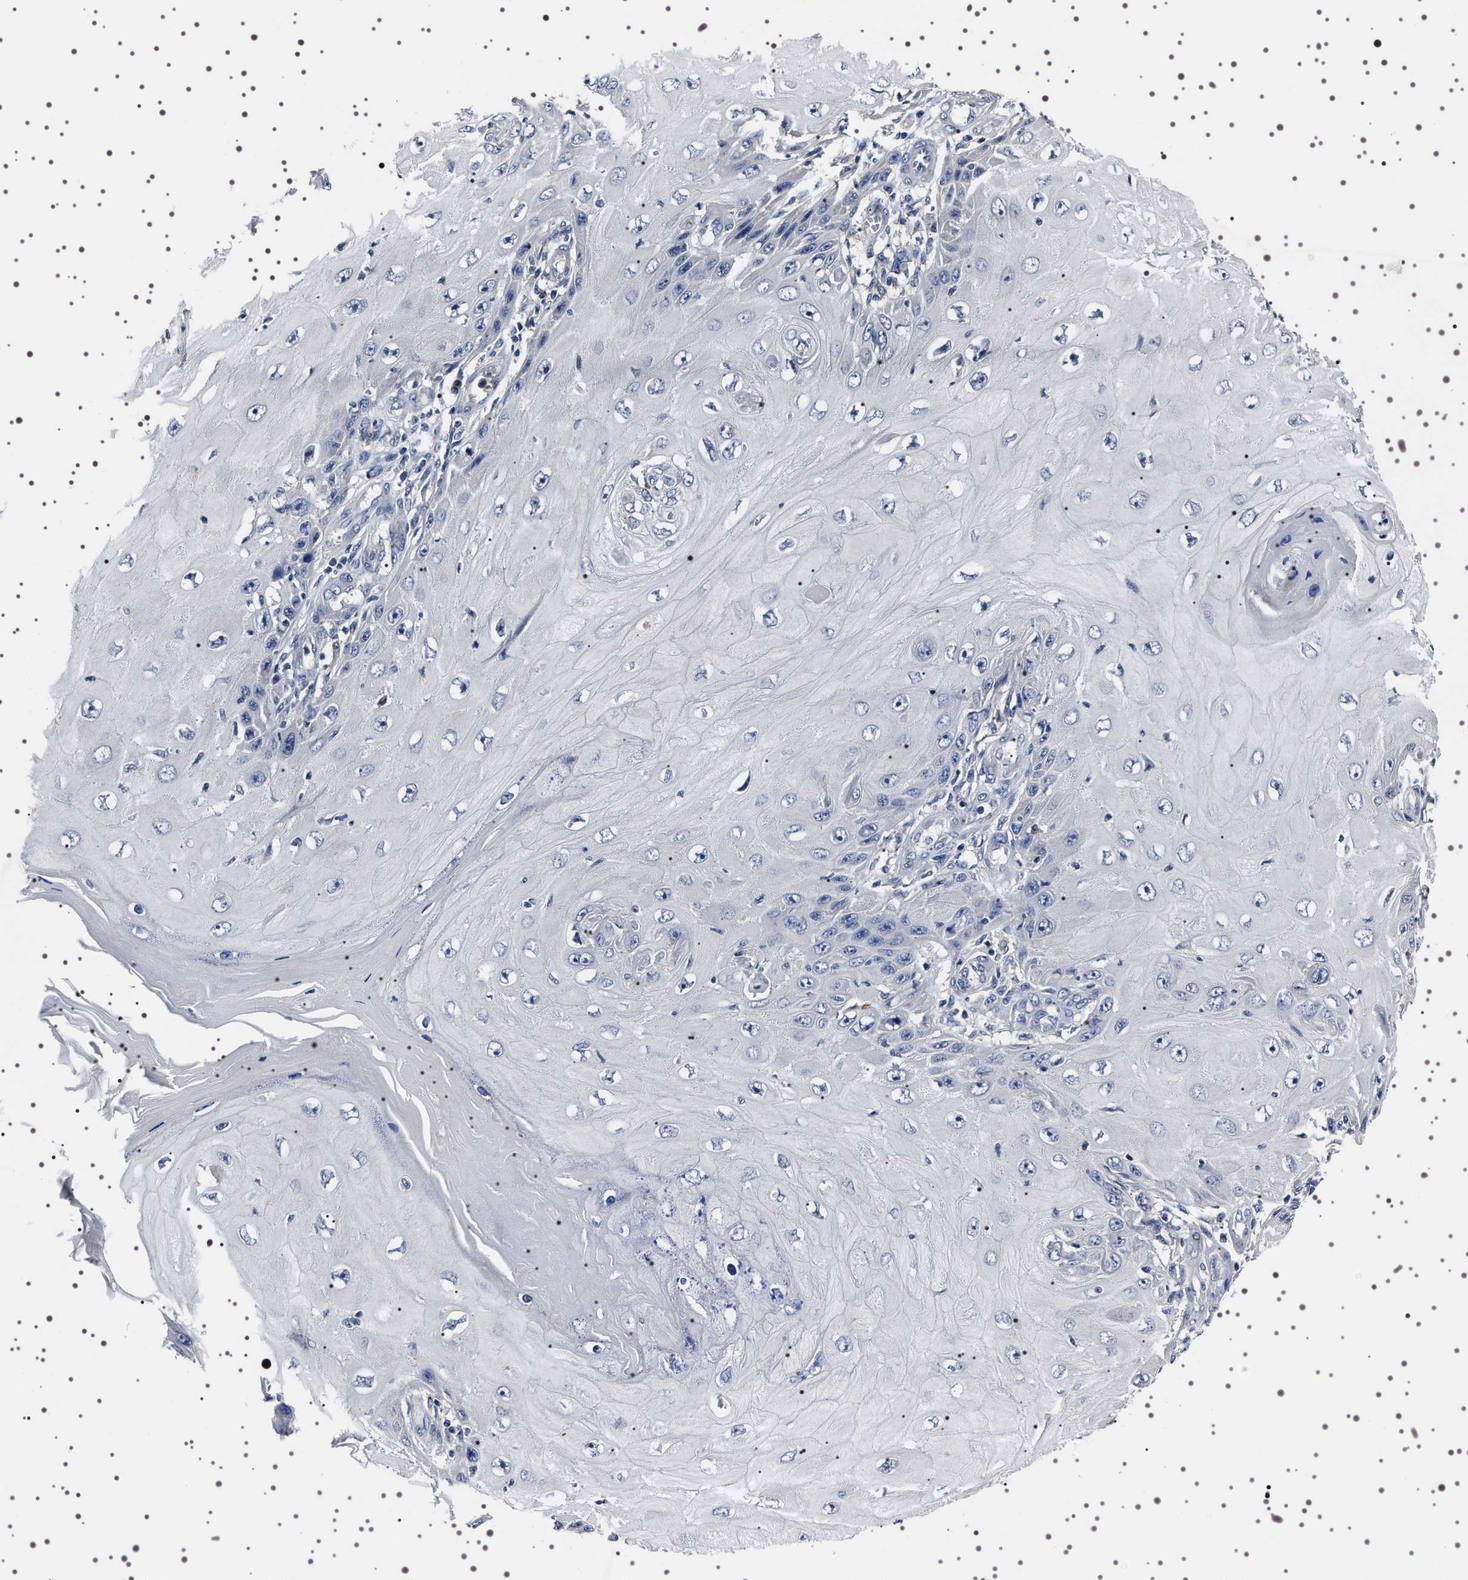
{"staining": {"intensity": "negative", "quantity": "none", "location": "none"}, "tissue": "skin cancer", "cell_type": "Tumor cells", "image_type": "cancer", "snomed": [{"axis": "morphology", "description": "Squamous cell carcinoma, NOS"}, {"axis": "topography", "description": "Skin"}], "caption": "Immunohistochemistry histopathology image of neoplastic tissue: human squamous cell carcinoma (skin) stained with DAB (3,3'-diaminobenzidine) shows no significant protein positivity in tumor cells. (DAB immunohistochemistry (IHC) visualized using brightfield microscopy, high magnification).", "gene": "TARBP1", "patient": {"sex": "female", "age": 73}}